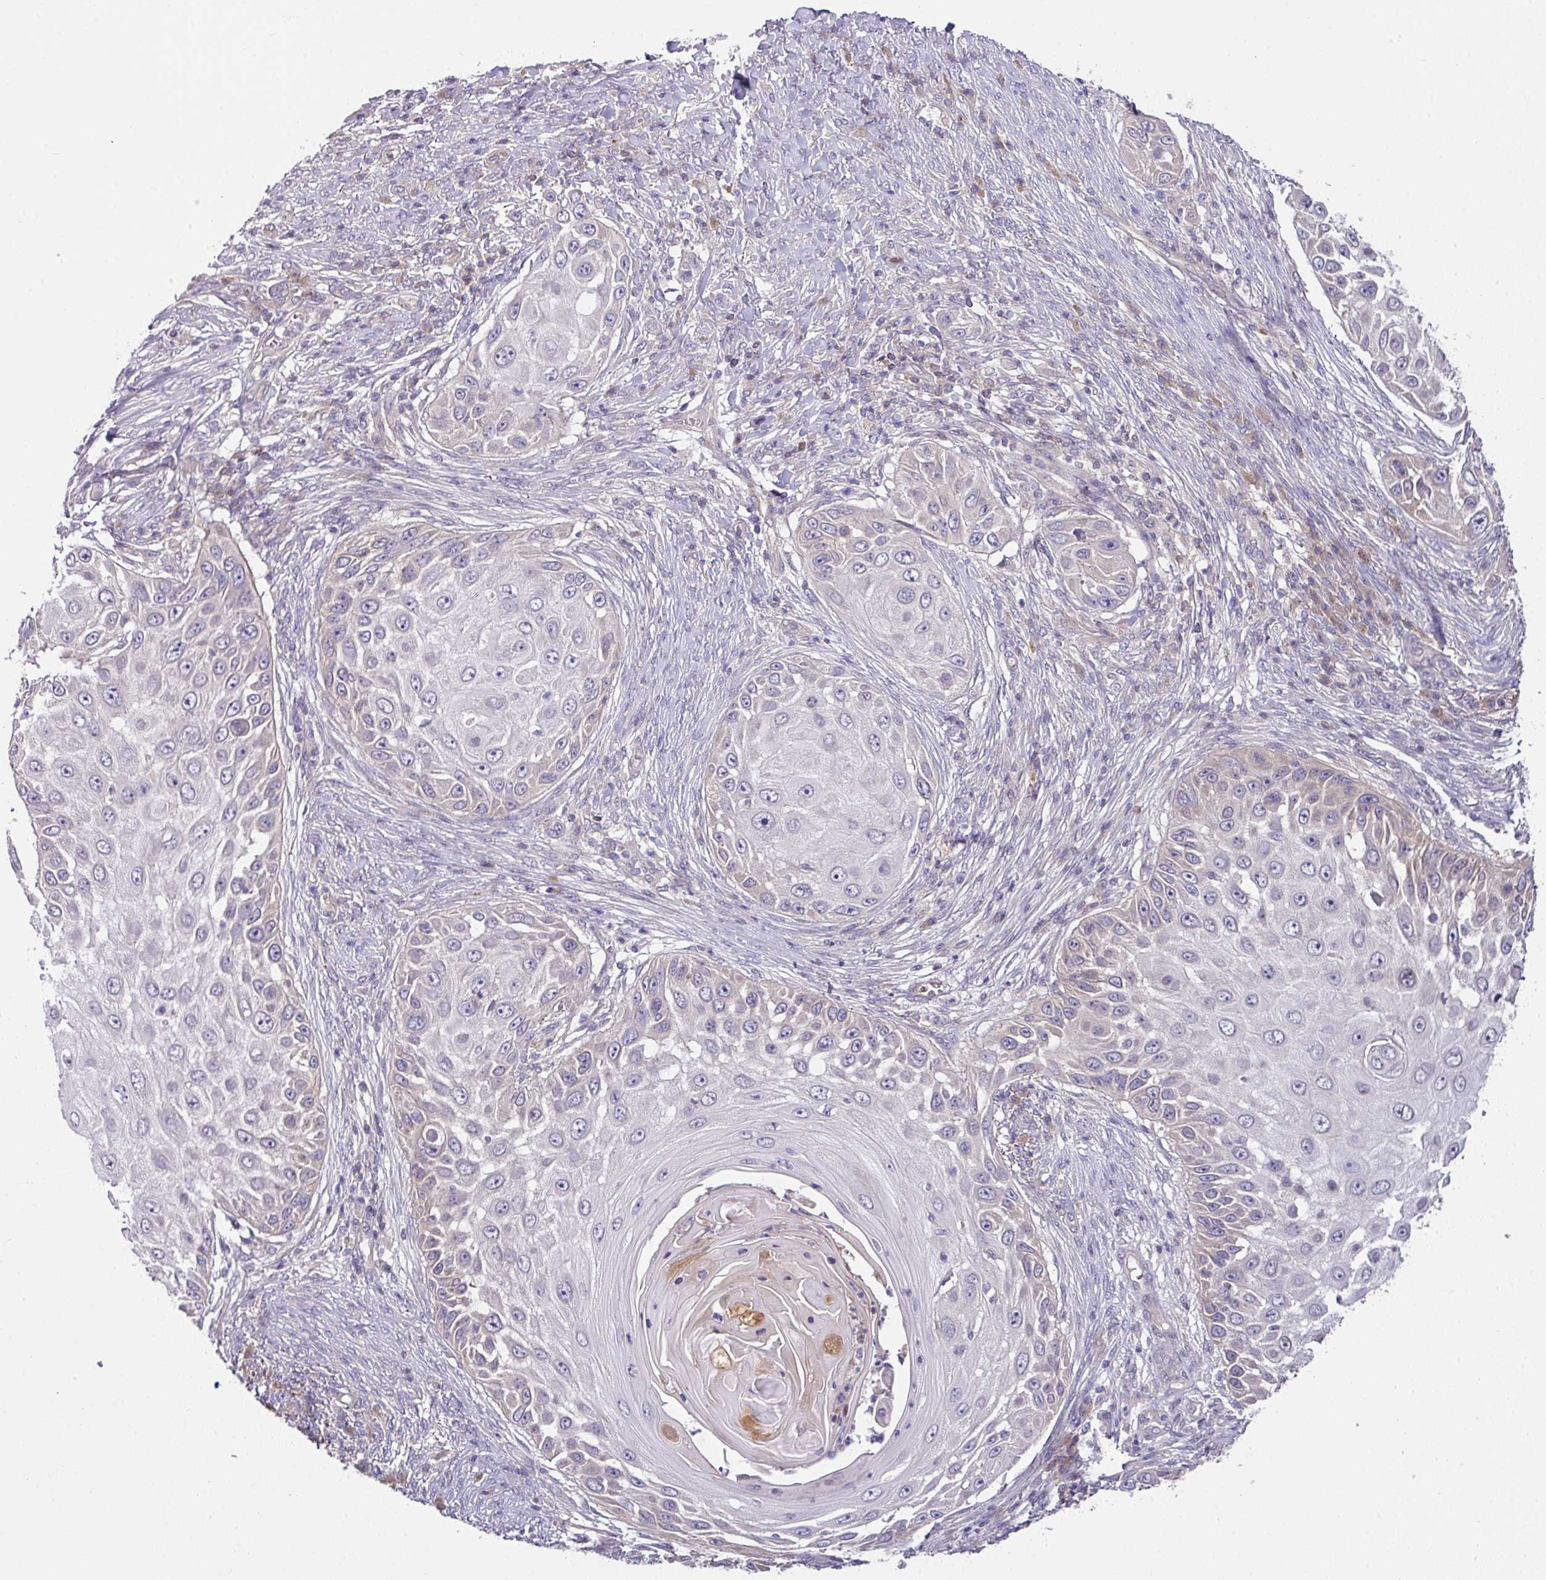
{"staining": {"intensity": "negative", "quantity": "none", "location": "none"}, "tissue": "skin cancer", "cell_type": "Tumor cells", "image_type": "cancer", "snomed": [{"axis": "morphology", "description": "Squamous cell carcinoma, NOS"}, {"axis": "topography", "description": "Skin"}], "caption": "High power microscopy micrograph of an immunohistochemistry histopathology image of skin cancer, revealing no significant expression in tumor cells.", "gene": "SLAMF6", "patient": {"sex": "female", "age": 44}}